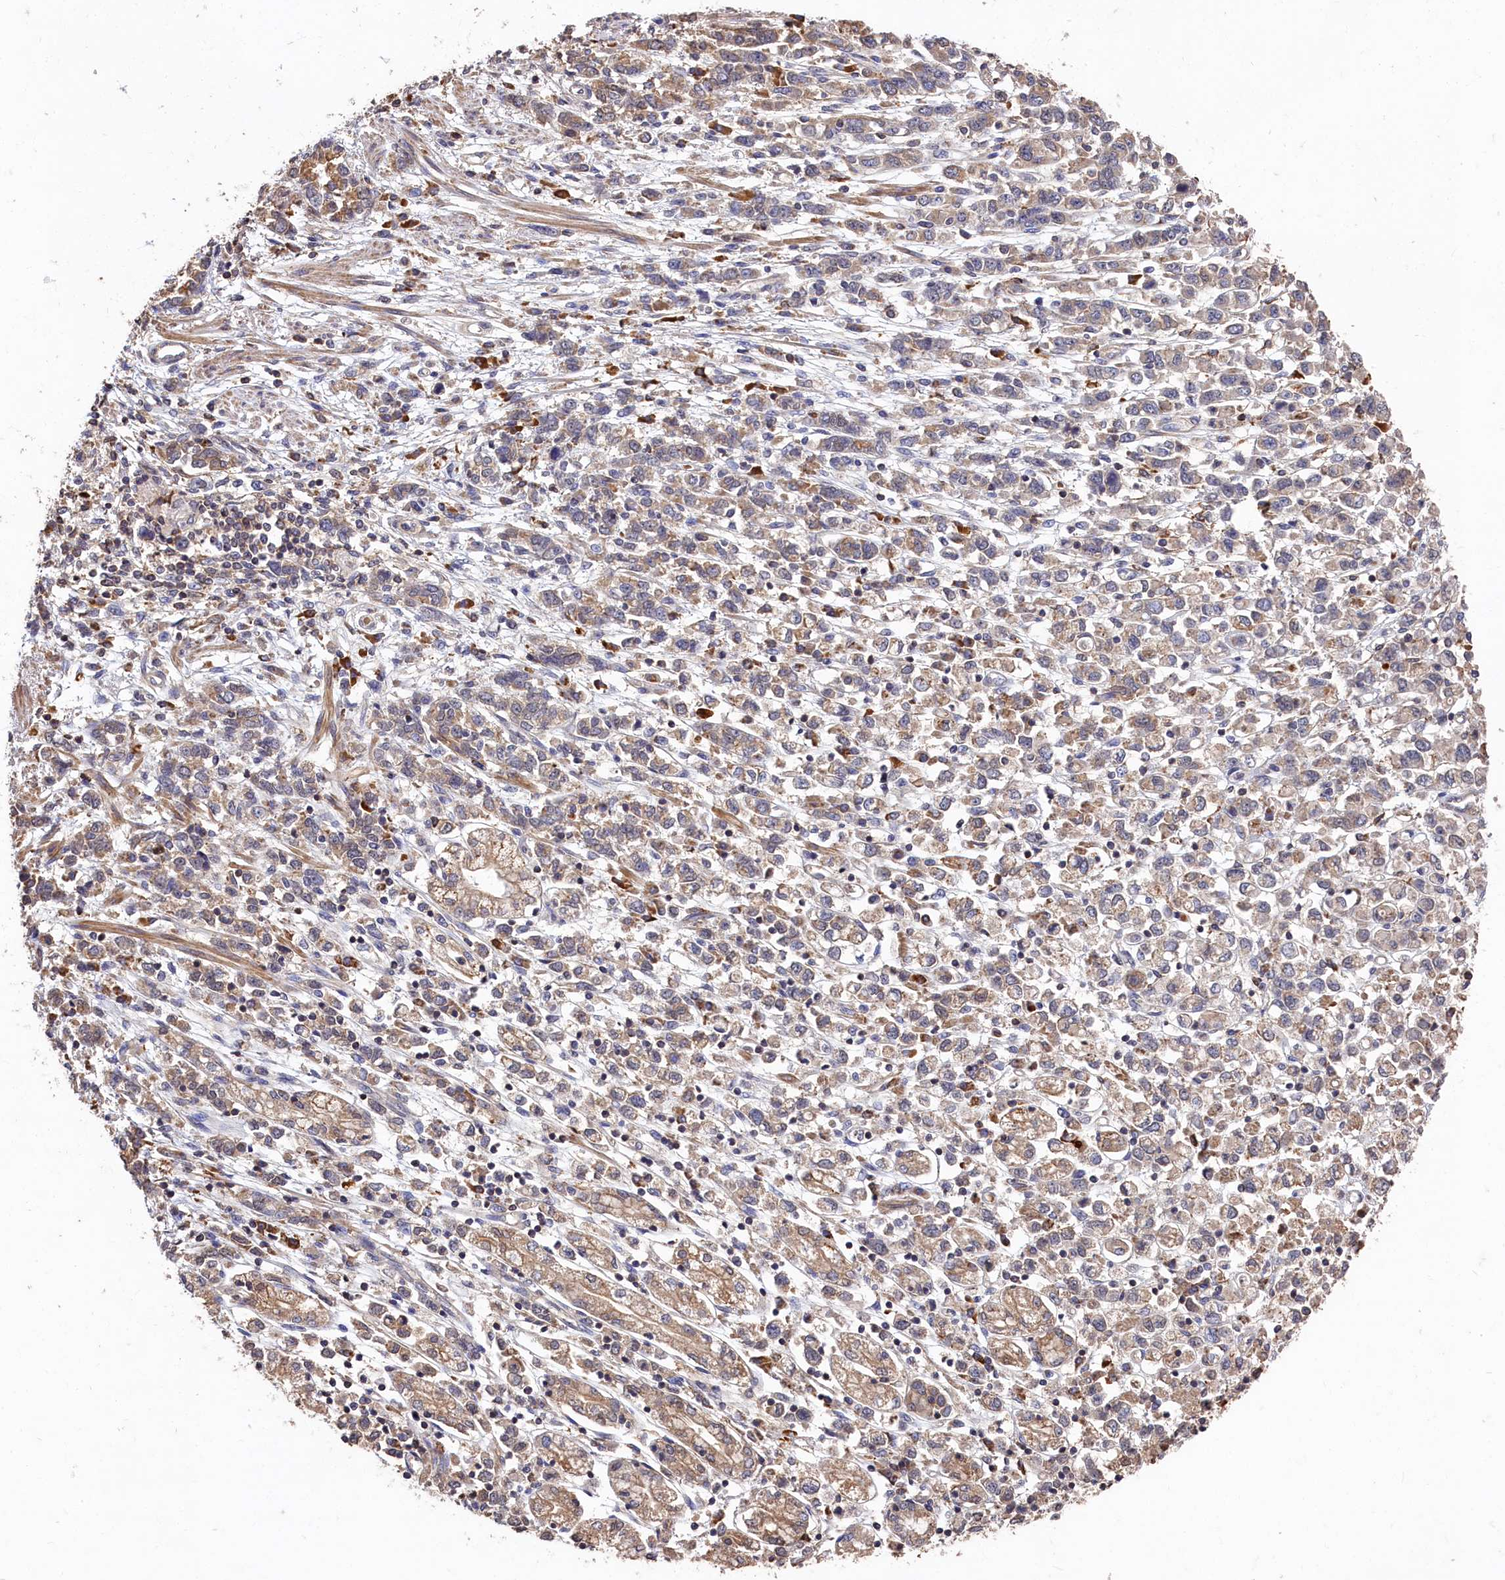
{"staining": {"intensity": "weak", "quantity": "25%-75%", "location": "cytoplasmic/membranous"}, "tissue": "stomach cancer", "cell_type": "Tumor cells", "image_type": "cancer", "snomed": [{"axis": "morphology", "description": "Adenocarcinoma, NOS"}, {"axis": "topography", "description": "Stomach"}], "caption": "Brown immunohistochemical staining in human adenocarcinoma (stomach) shows weak cytoplasmic/membranous positivity in about 25%-75% of tumor cells.", "gene": "DHRS11", "patient": {"sex": "female", "age": 76}}